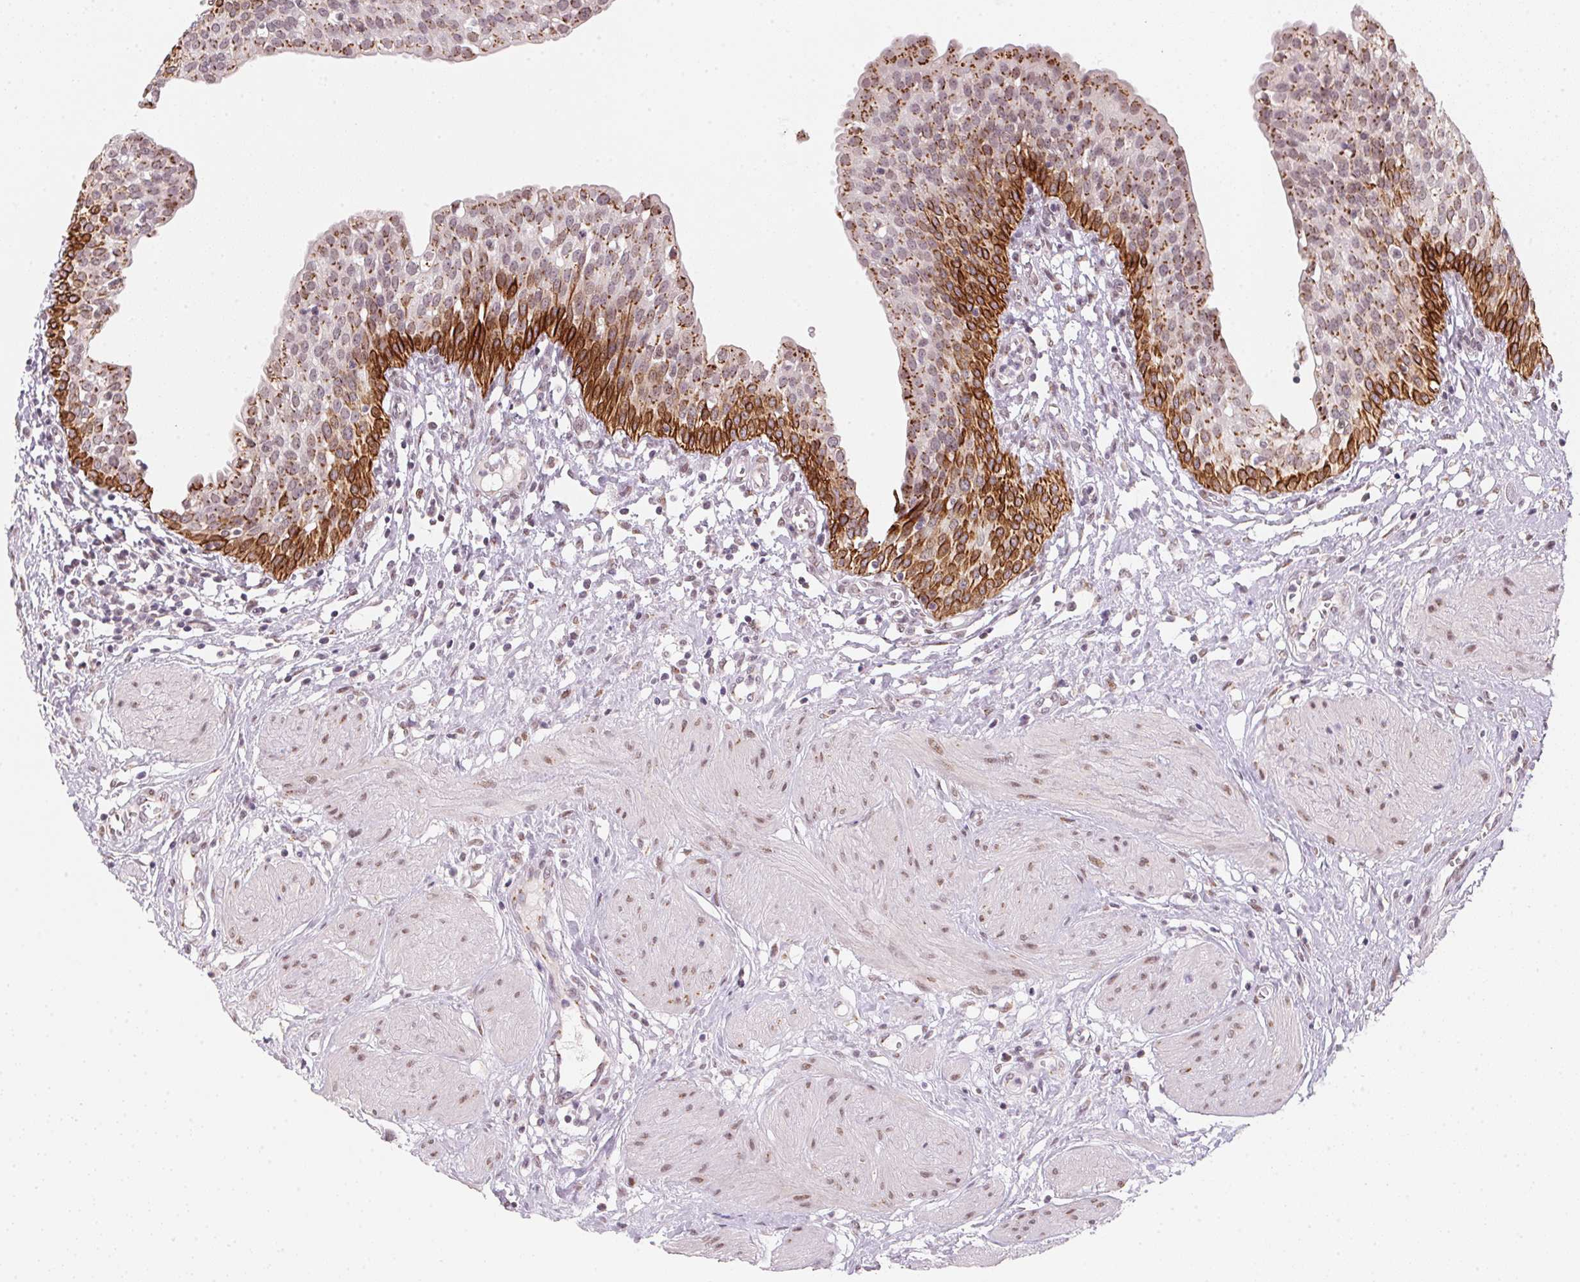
{"staining": {"intensity": "strong", "quantity": "25%-75%", "location": "cytoplasmic/membranous"}, "tissue": "urinary bladder", "cell_type": "Urothelial cells", "image_type": "normal", "snomed": [{"axis": "morphology", "description": "Normal tissue, NOS"}, {"axis": "topography", "description": "Urinary bladder"}], "caption": "Immunohistochemical staining of normal urinary bladder exhibits high levels of strong cytoplasmic/membranous positivity in about 25%-75% of urothelial cells. The staining was performed using DAB to visualize the protein expression in brown, while the nuclei were stained in blue with hematoxylin (Magnification: 20x).", "gene": "RAB22A", "patient": {"sex": "male", "age": 55}}